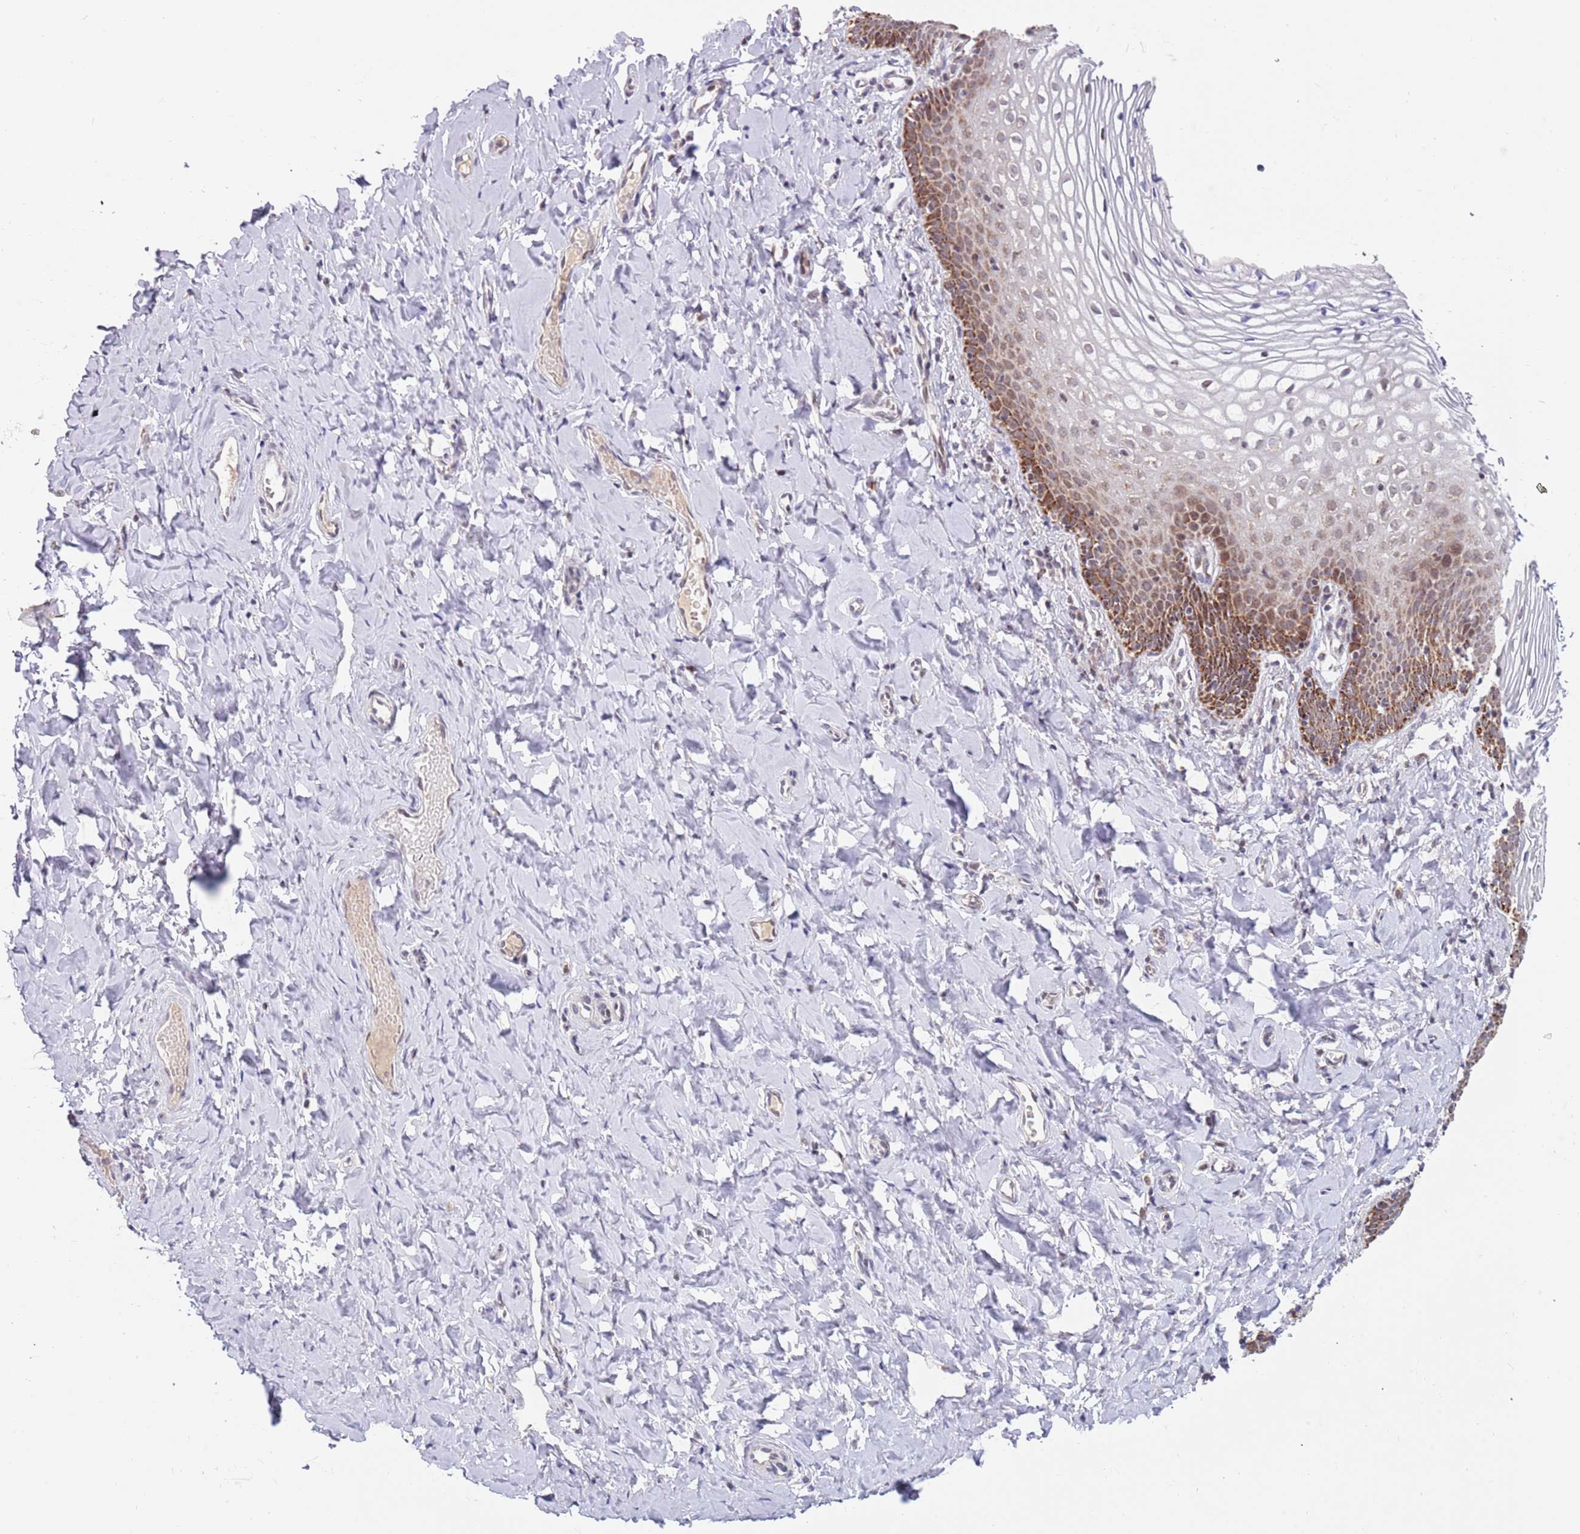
{"staining": {"intensity": "moderate", "quantity": "25%-75%", "location": "cytoplasmic/membranous"}, "tissue": "vagina", "cell_type": "Squamous epithelial cells", "image_type": "normal", "snomed": [{"axis": "morphology", "description": "Normal tissue, NOS"}, {"axis": "topography", "description": "Vagina"}], "caption": "Immunohistochemistry image of benign vagina: vagina stained using IHC exhibits medium levels of moderate protein expression localized specifically in the cytoplasmic/membranous of squamous epithelial cells, appearing as a cytoplasmic/membranous brown color.", "gene": "TIMM13", "patient": {"sex": "female", "age": 60}}